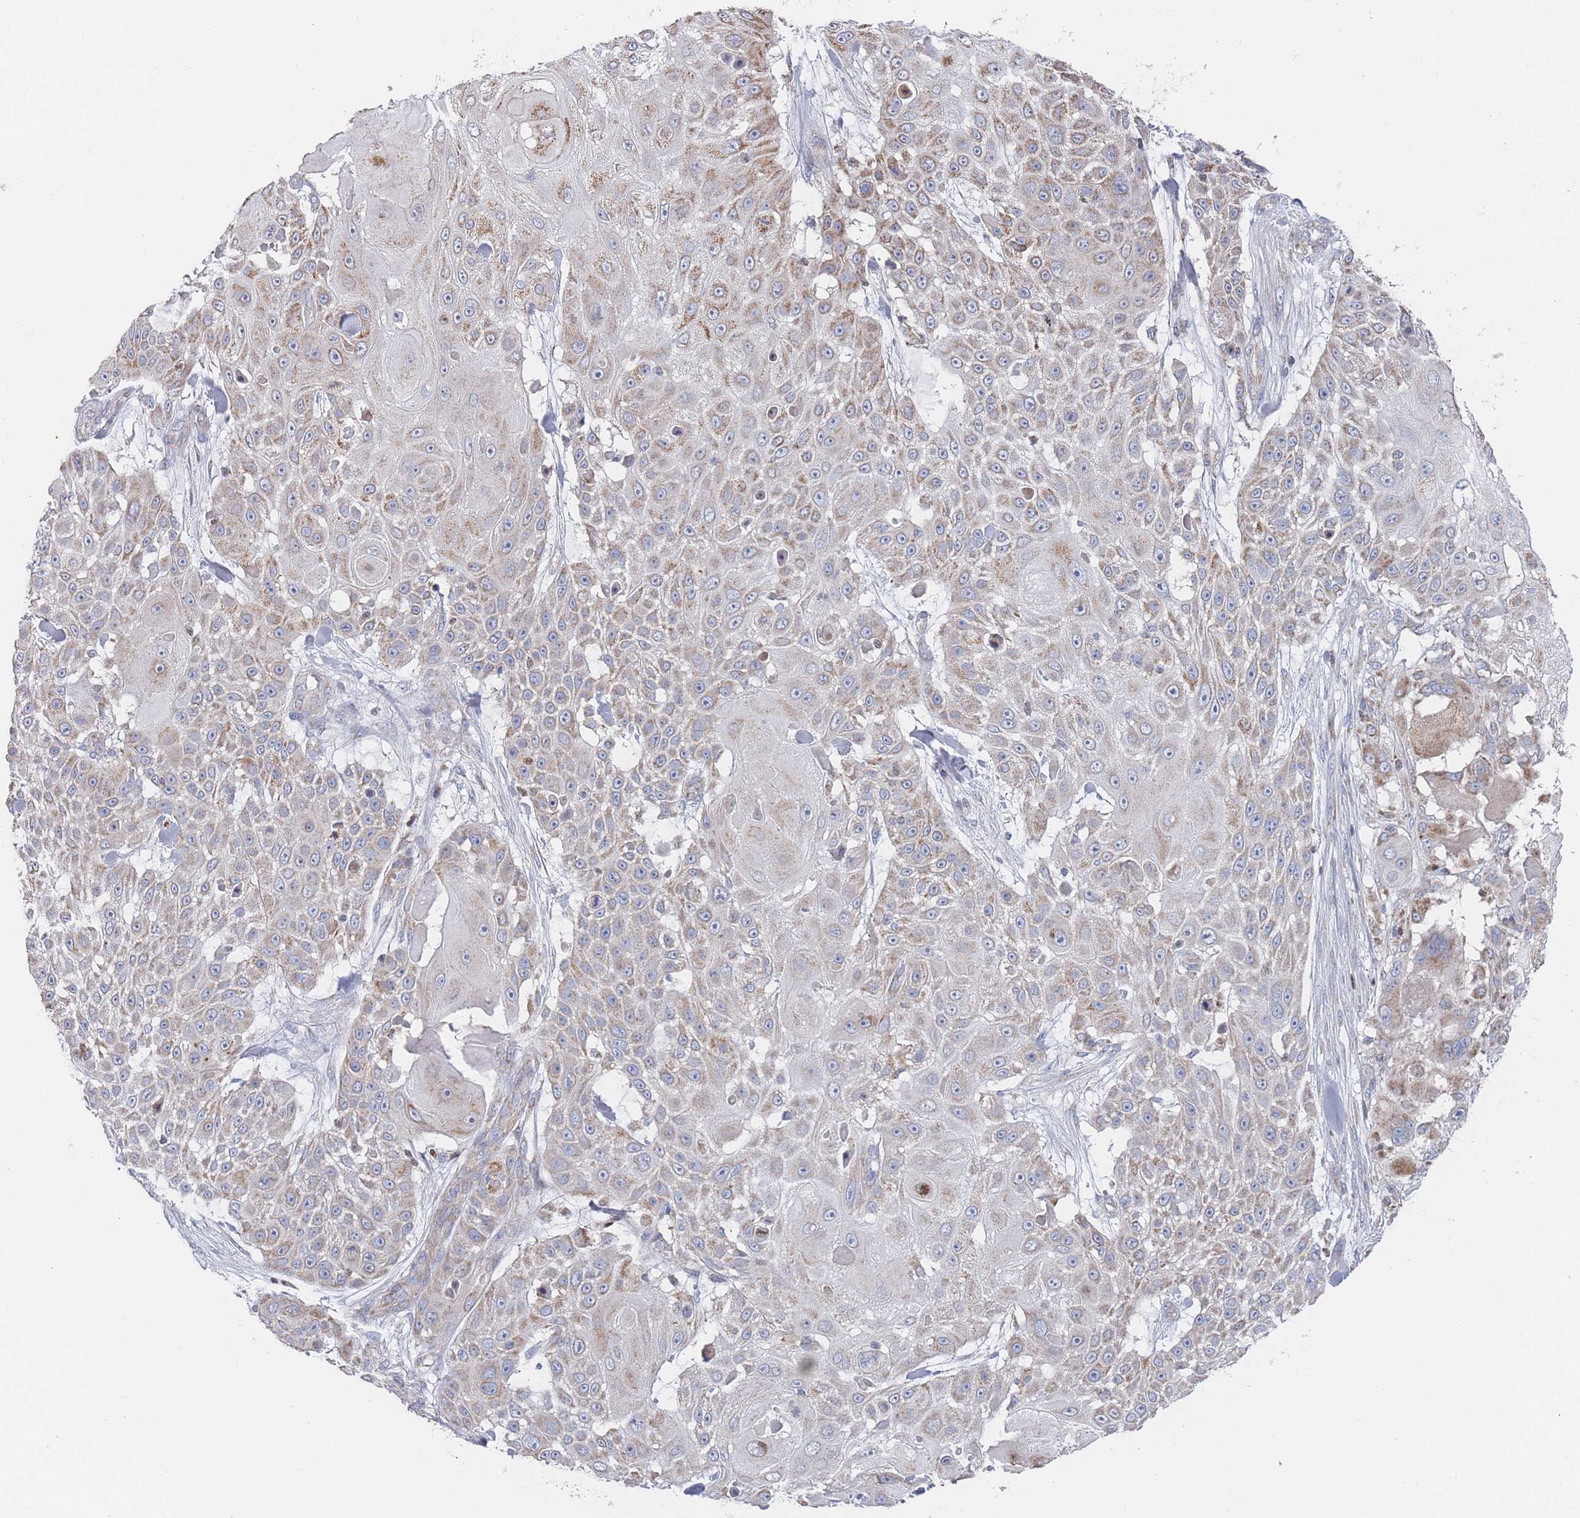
{"staining": {"intensity": "moderate", "quantity": "25%-75%", "location": "cytoplasmic/membranous"}, "tissue": "skin cancer", "cell_type": "Tumor cells", "image_type": "cancer", "snomed": [{"axis": "morphology", "description": "Squamous cell carcinoma, NOS"}, {"axis": "topography", "description": "Skin"}], "caption": "Moderate cytoplasmic/membranous positivity for a protein is seen in about 25%-75% of tumor cells of skin squamous cell carcinoma using immunohistochemistry.", "gene": "IKZF4", "patient": {"sex": "female", "age": 86}}